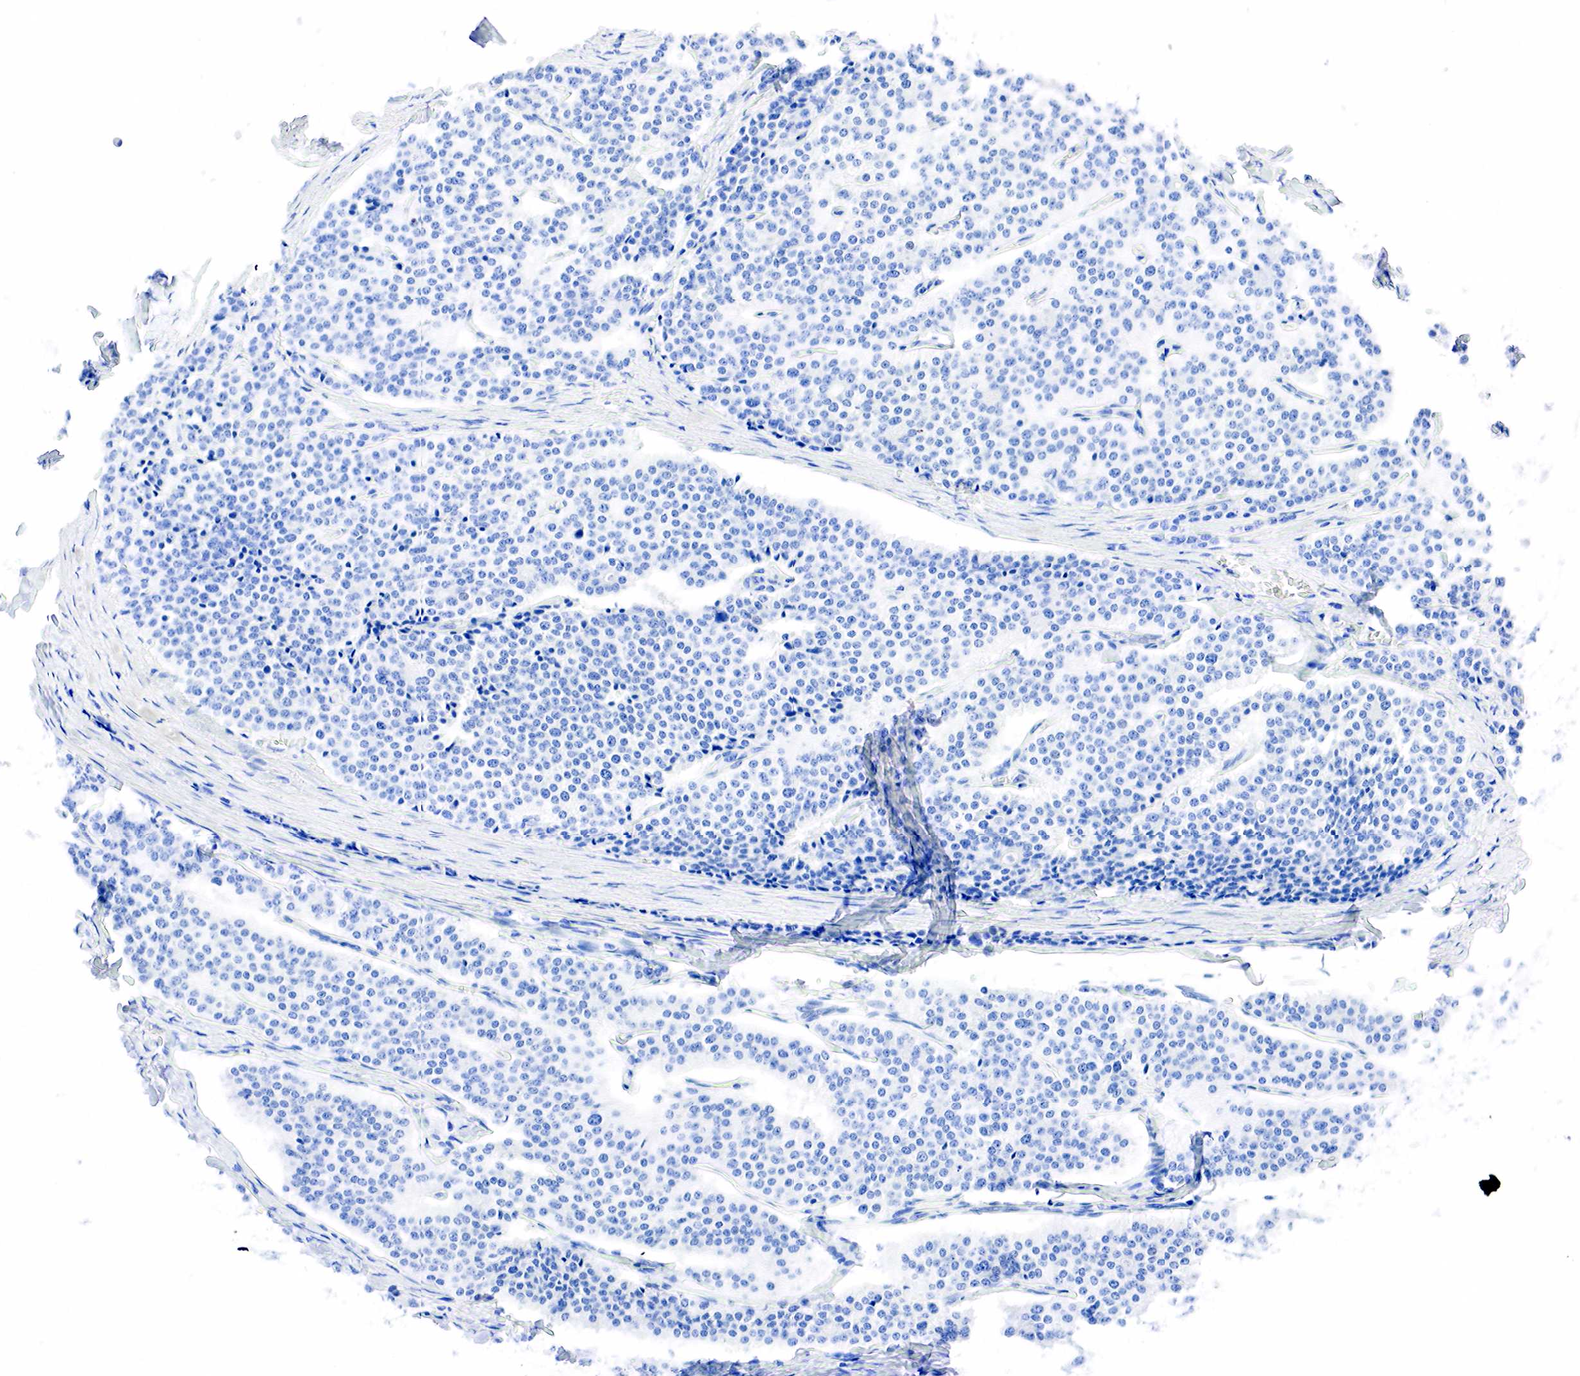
{"staining": {"intensity": "negative", "quantity": "none", "location": "none"}, "tissue": "carcinoid", "cell_type": "Tumor cells", "image_type": "cancer", "snomed": [{"axis": "morphology", "description": "Carcinoid, malignant, NOS"}, {"axis": "topography", "description": "Small intestine"}], "caption": "Carcinoid stained for a protein using immunohistochemistry reveals no staining tumor cells.", "gene": "PTH", "patient": {"sex": "male", "age": 63}}